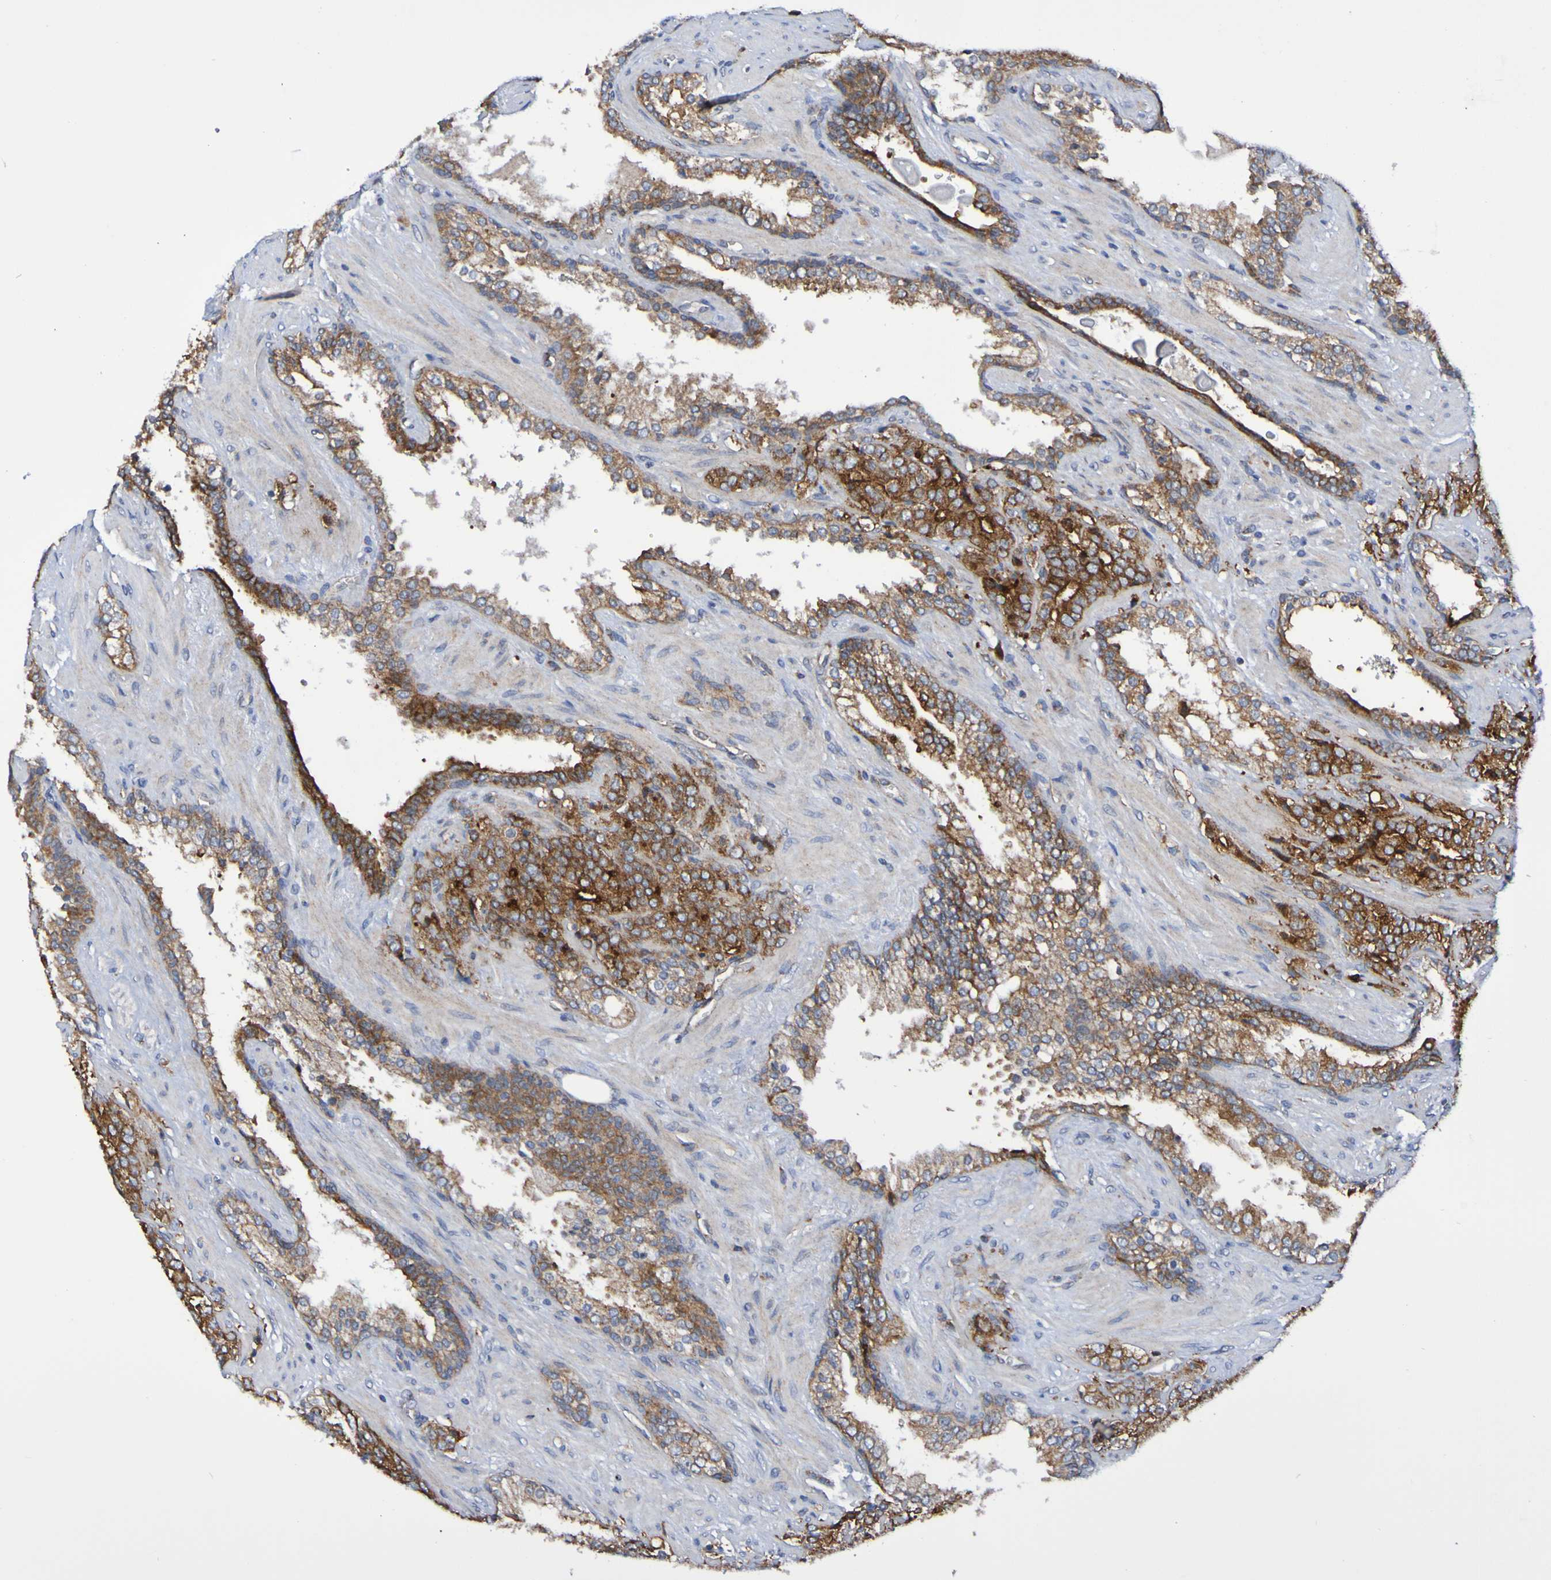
{"staining": {"intensity": "strong", "quantity": ">75%", "location": "cytoplasmic/membranous"}, "tissue": "prostate cancer", "cell_type": "Tumor cells", "image_type": "cancer", "snomed": [{"axis": "morphology", "description": "Adenocarcinoma, High grade"}, {"axis": "topography", "description": "Prostate"}], "caption": "High-magnification brightfield microscopy of prostate cancer stained with DAB (3,3'-diaminobenzidine) (brown) and counterstained with hematoxylin (blue). tumor cells exhibit strong cytoplasmic/membranous staining is seen in approximately>75% of cells.", "gene": "GJB1", "patient": {"sex": "male", "age": 71}}